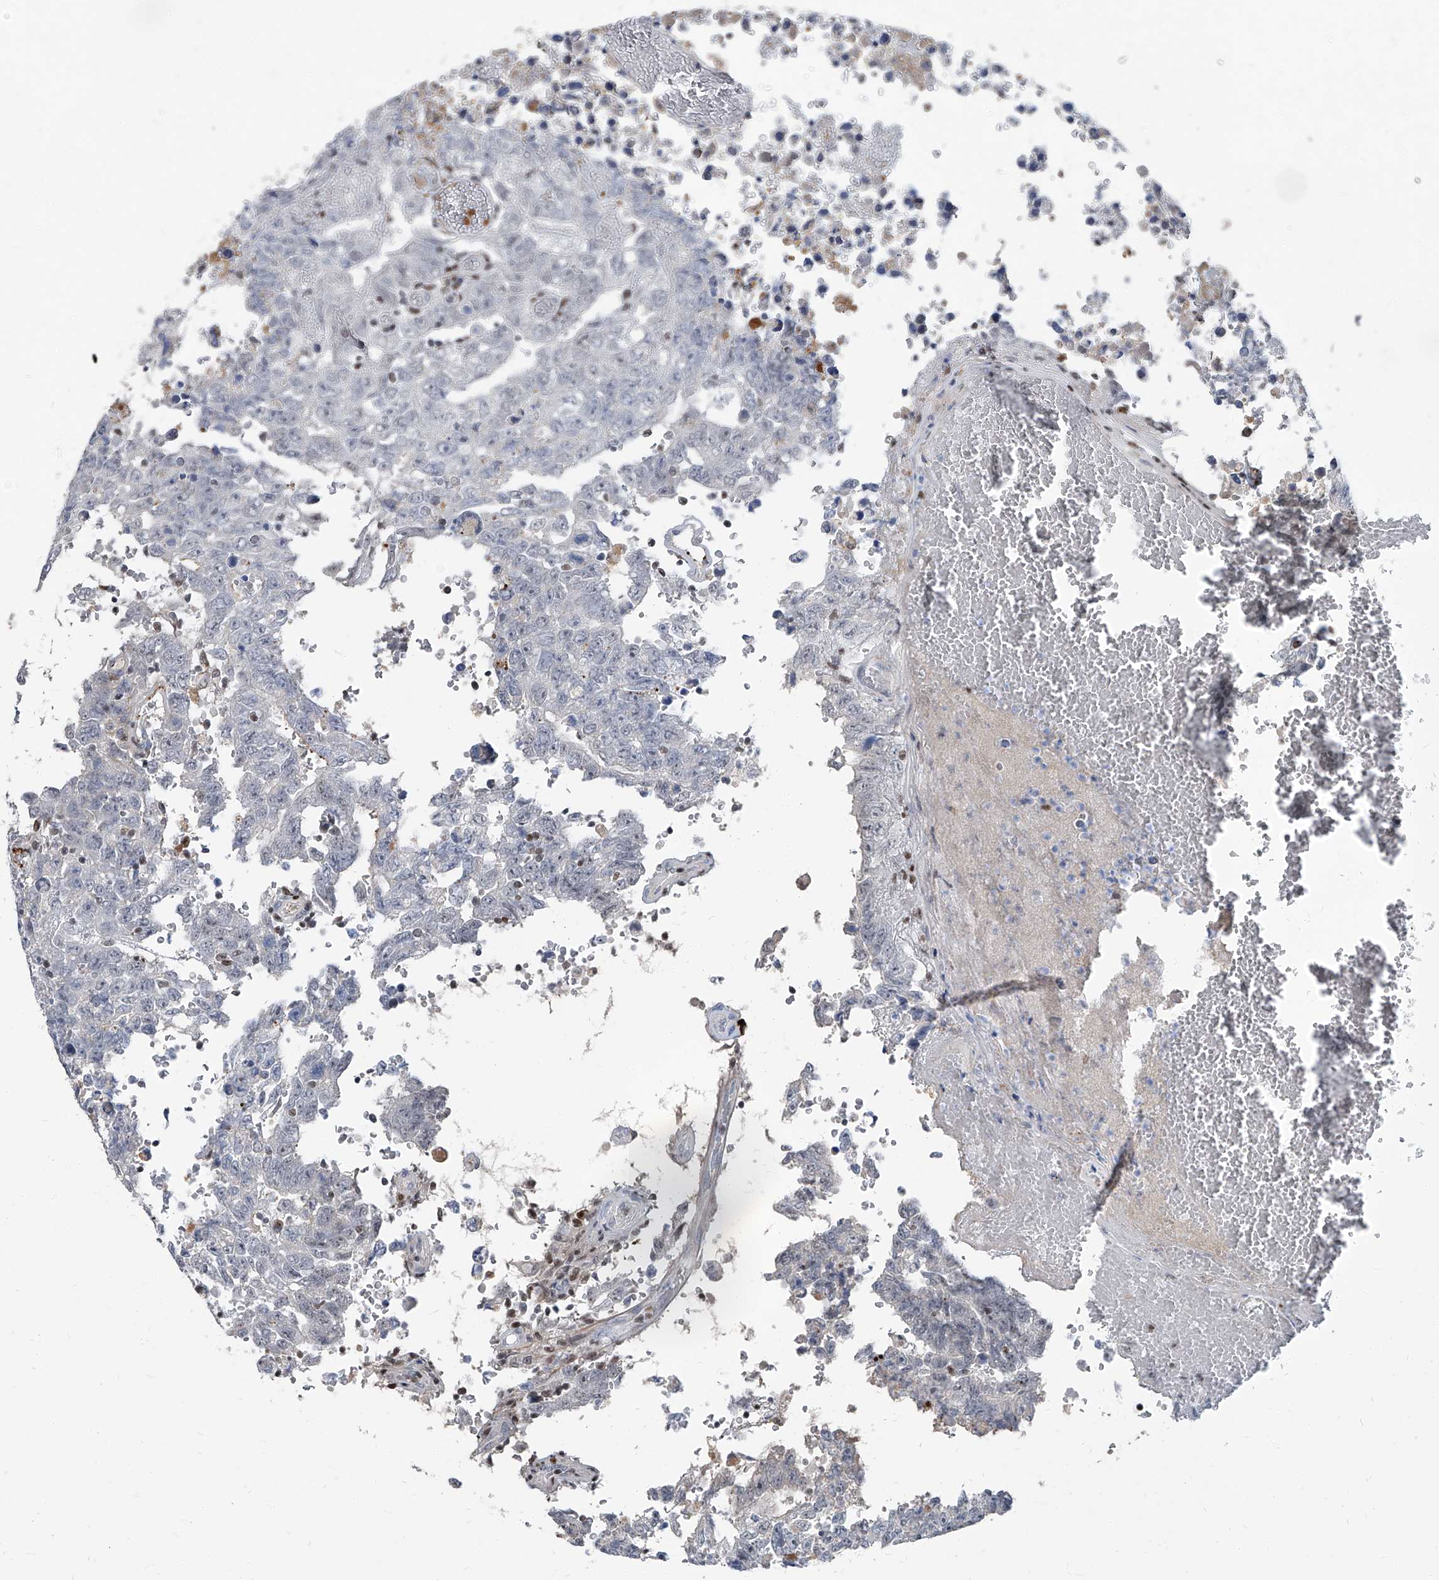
{"staining": {"intensity": "negative", "quantity": "none", "location": "none"}, "tissue": "testis cancer", "cell_type": "Tumor cells", "image_type": "cancer", "snomed": [{"axis": "morphology", "description": "Carcinoma, Embryonal, NOS"}, {"axis": "topography", "description": "Testis"}], "caption": "The micrograph demonstrates no staining of tumor cells in testis cancer.", "gene": "HOXA3", "patient": {"sex": "male", "age": 26}}